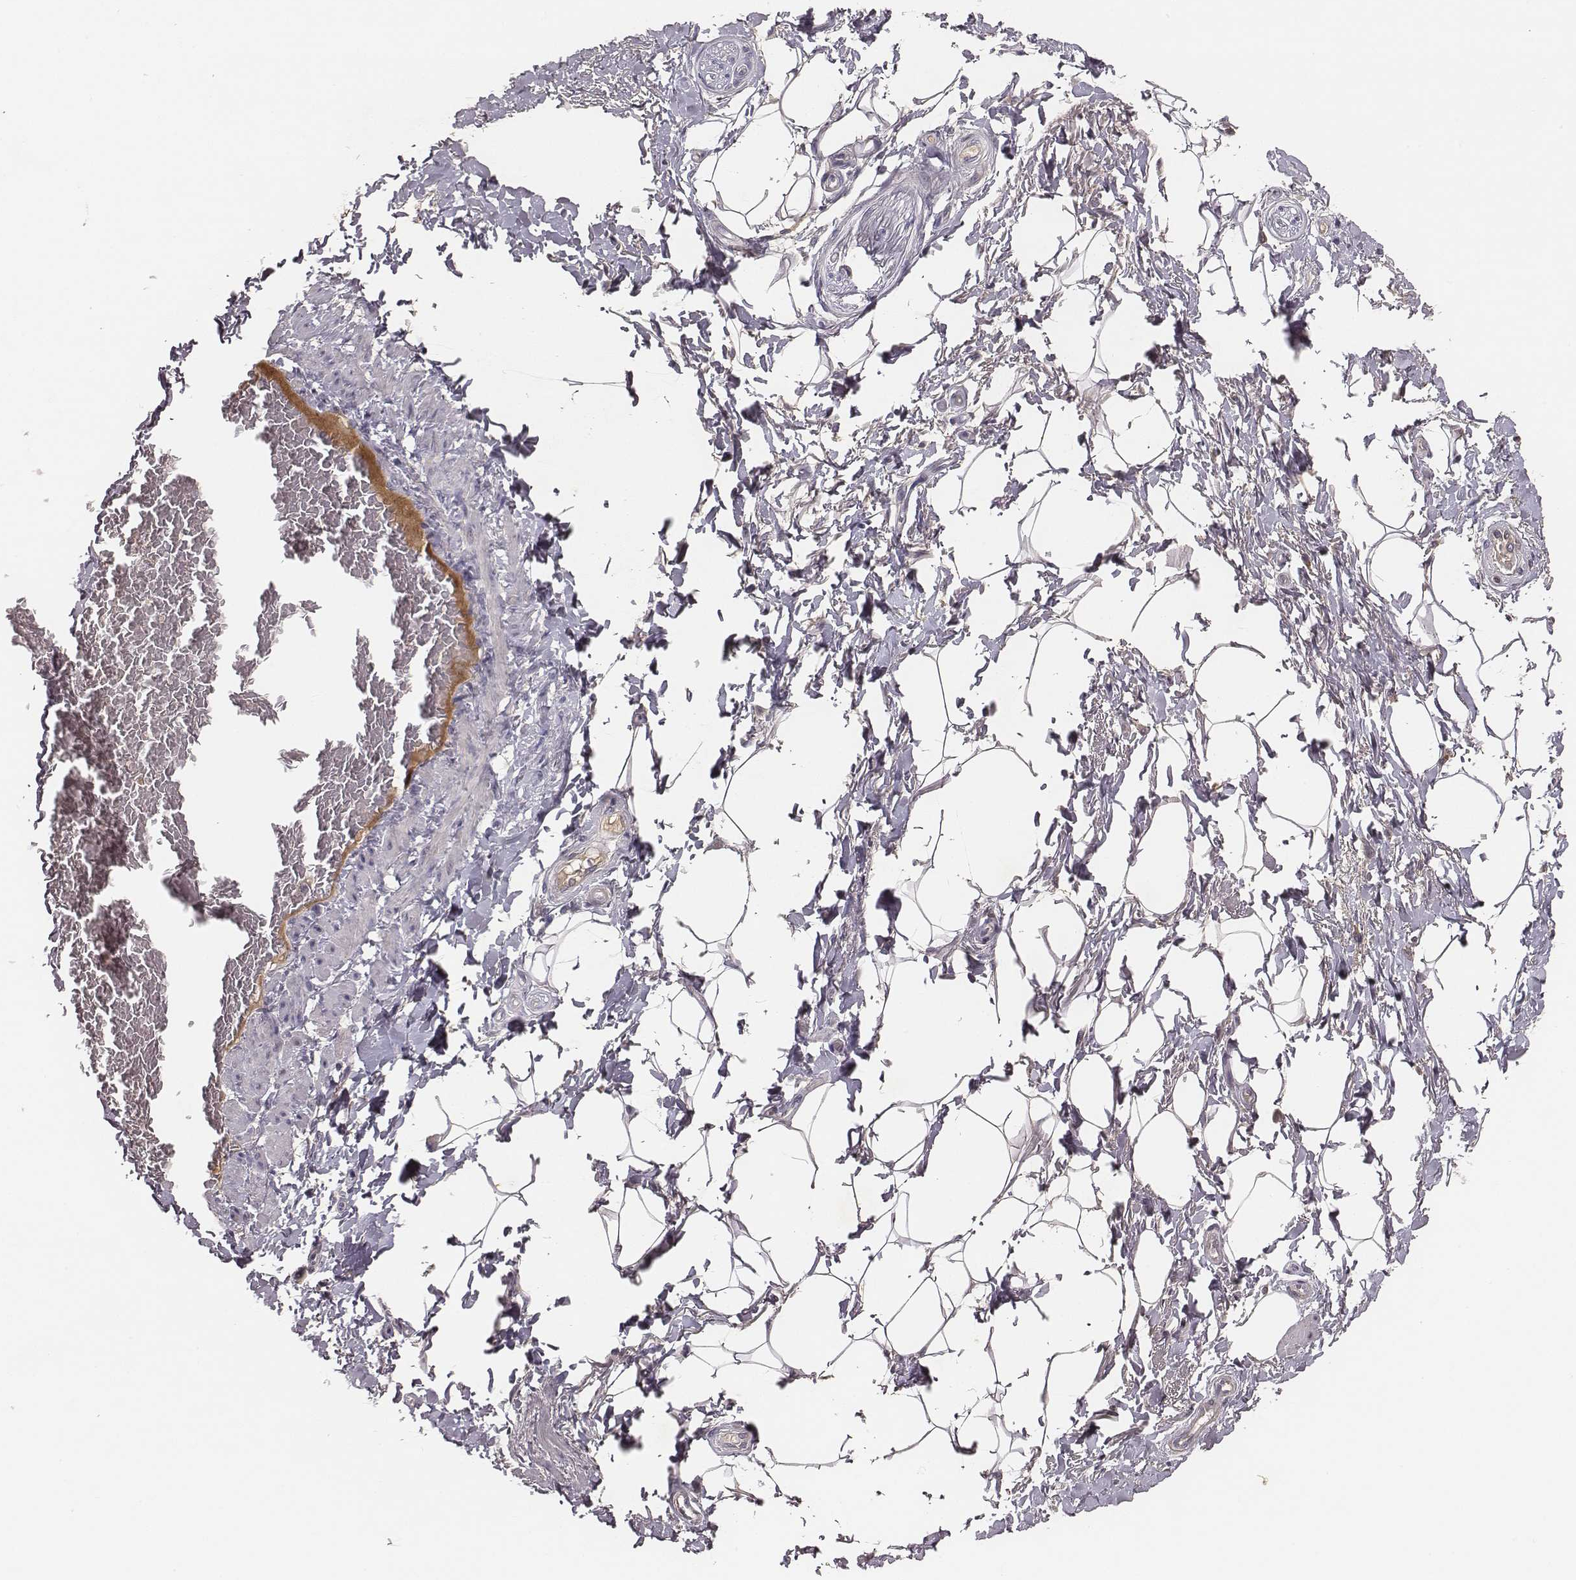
{"staining": {"intensity": "negative", "quantity": "none", "location": "none"}, "tissue": "adipose tissue", "cell_type": "Adipocytes", "image_type": "normal", "snomed": [{"axis": "morphology", "description": "Normal tissue, NOS"}, {"axis": "topography", "description": "Peripheral nerve tissue"}], "caption": "Adipose tissue was stained to show a protein in brown. There is no significant expression in adipocytes.", "gene": "SLC22A6", "patient": {"sex": "male", "age": 51}}